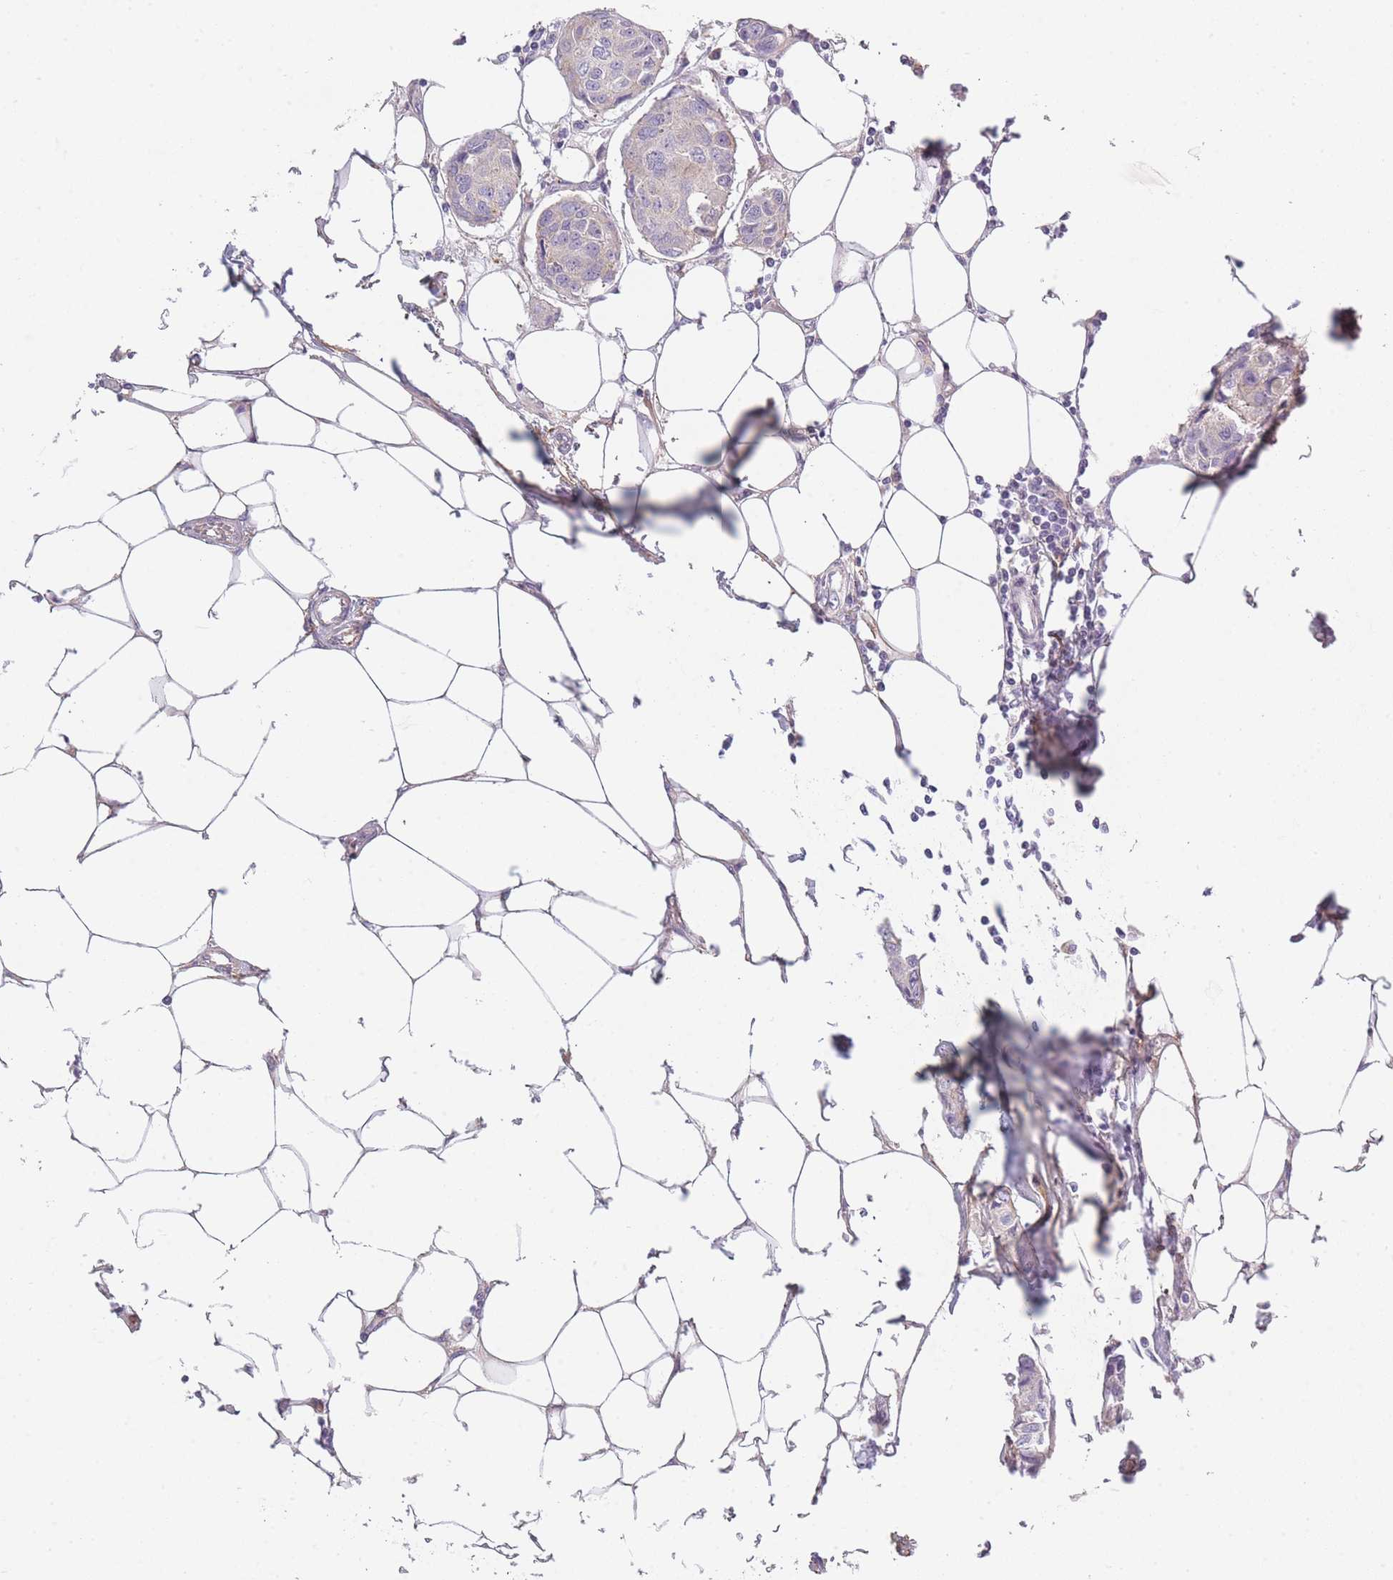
{"staining": {"intensity": "negative", "quantity": "none", "location": "none"}, "tissue": "breast cancer", "cell_type": "Tumor cells", "image_type": "cancer", "snomed": [{"axis": "morphology", "description": "Duct carcinoma"}, {"axis": "topography", "description": "Breast"}, {"axis": "topography", "description": "Lymph node"}], "caption": "The histopathology image reveals no staining of tumor cells in breast cancer (invasive ductal carcinoma).", "gene": "AP3M2", "patient": {"sex": "female", "age": 80}}